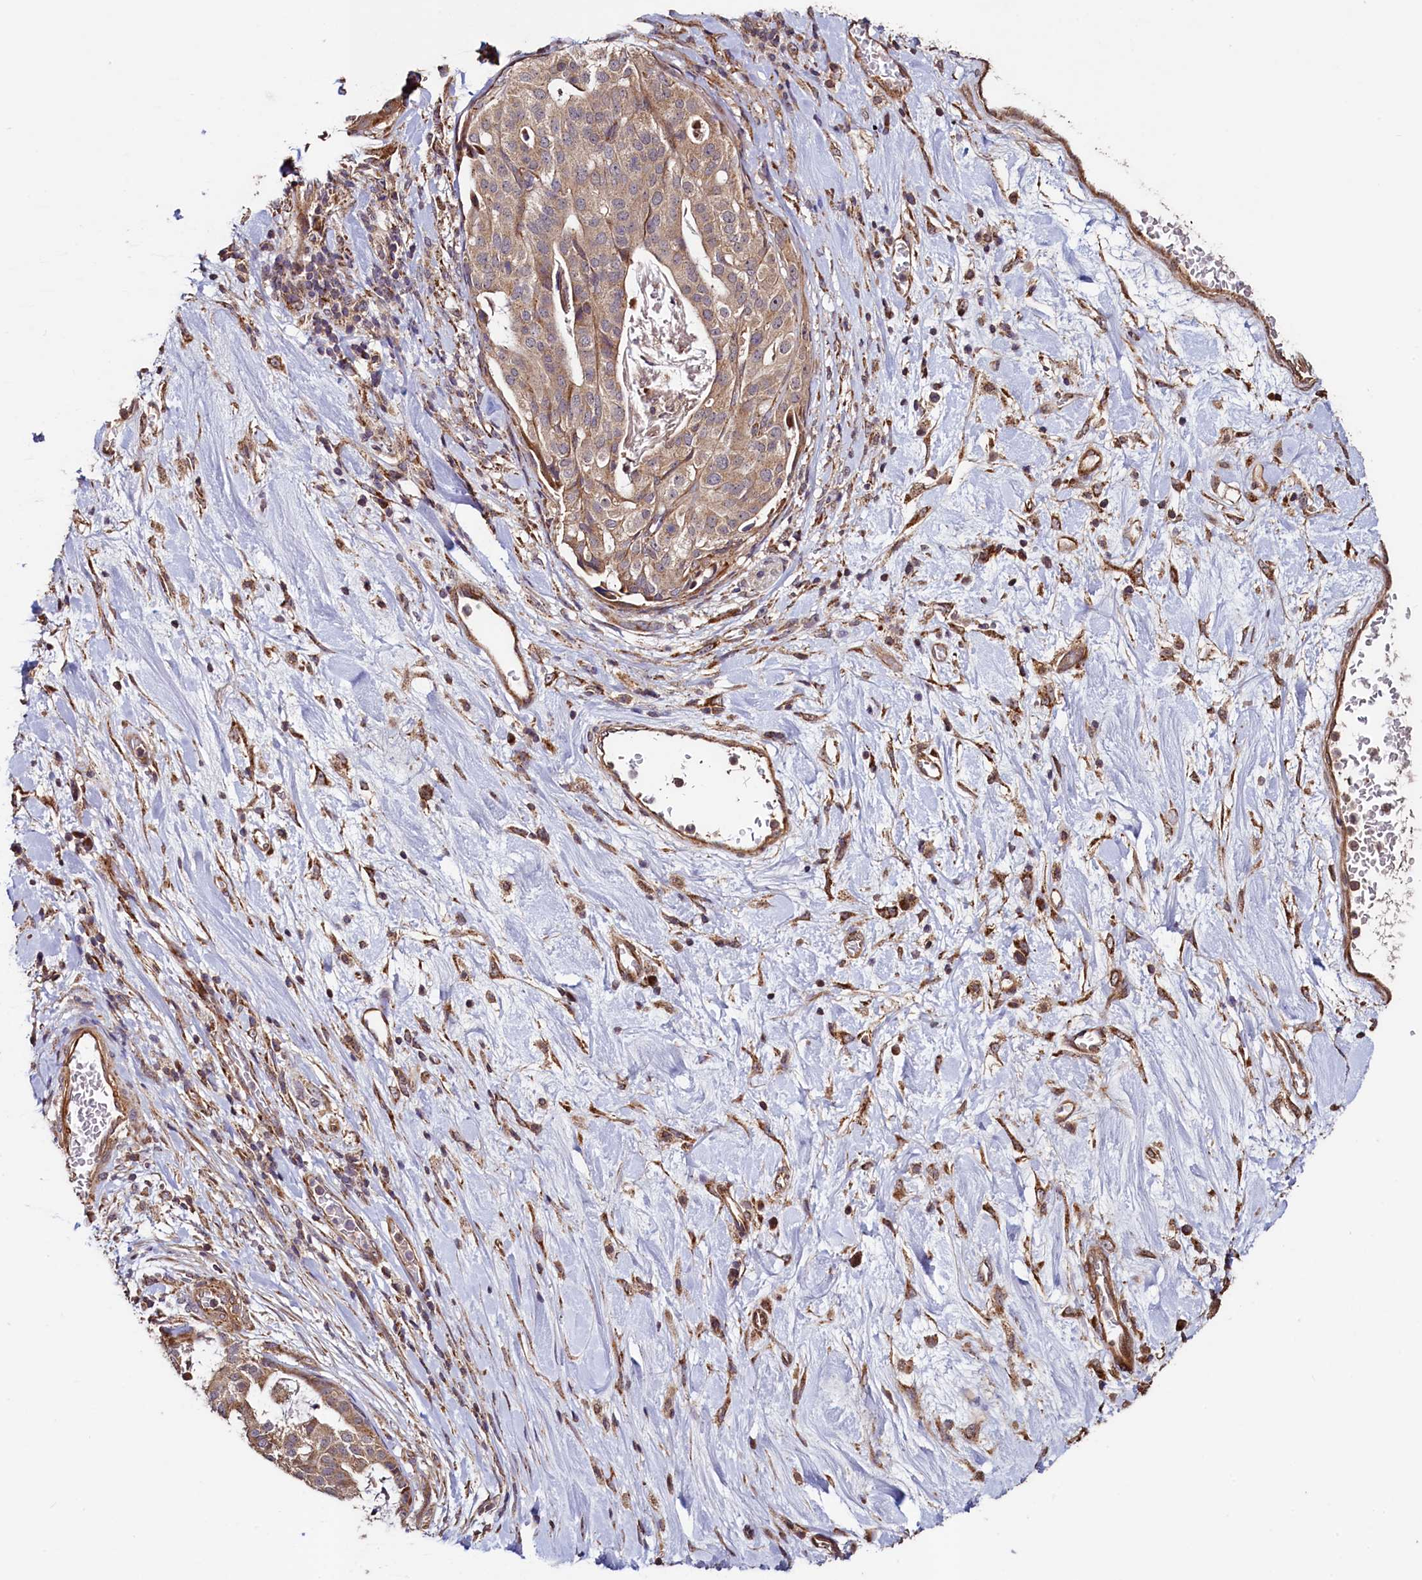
{"staining": {"intensity": "moderate", "quantity": ">75%", "location": "cytoplasmic/membranous"}, "tissue": "stomach cancer", "cell_type": "Tumor cells", "image_type": "cancer", "snomed": [{"axis": "morphology", "description": "Adenocarcinoma, NOS"}, {"axis": "topography", "description": "Stomach"}], "caption": "About >75% of tumor cells in human stomach adenocarcinoma reveal moderate cytoplasmic/membranous protein expression as visualized by brown immunohistochemical staining.", "gene": "RBFA", "patient": {"sex": "male", "age": 48}}